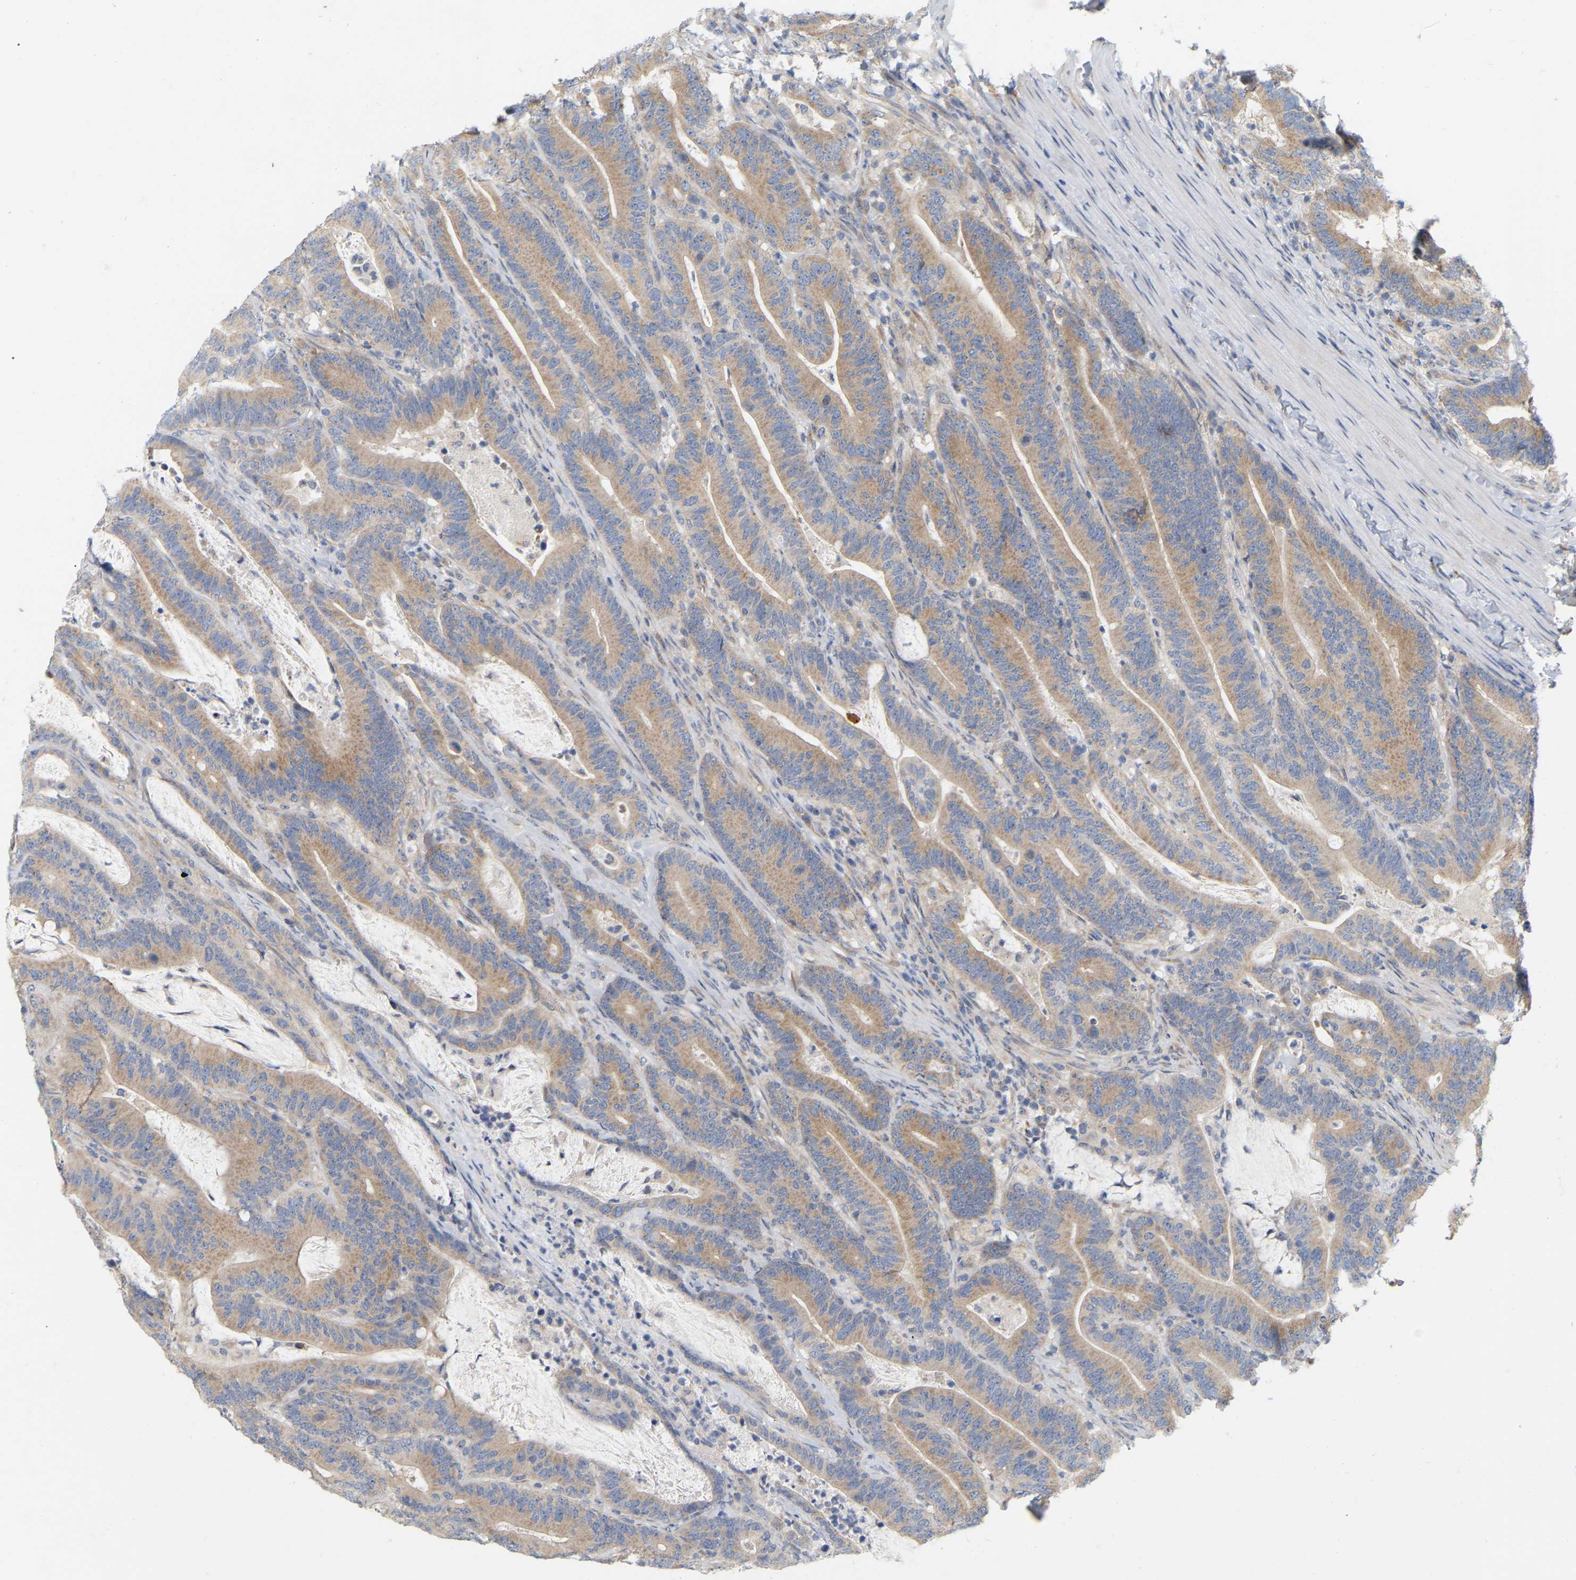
{"staining": {"intensity": "moderate", "quantity": ">75%", "location": "cytoplasmic/membranous"}, "tissue": "colorectal cancer", "cell_type": "Tumor cells", "image_type": "cancer", "snomed": [{"axis": "morphology", "description": "Adenocarcinoma, NOS"}, {"axis": "topography", "description": "Colon"}], "caption": "Protein expression analysis of adenocarcinoma (colorectal) demonstrates moderate cytoplasmic/membranous expression in about >75% of tumor cells.", "gene": "MINDY4", "patient": {"sex": "female", "age": 66}}